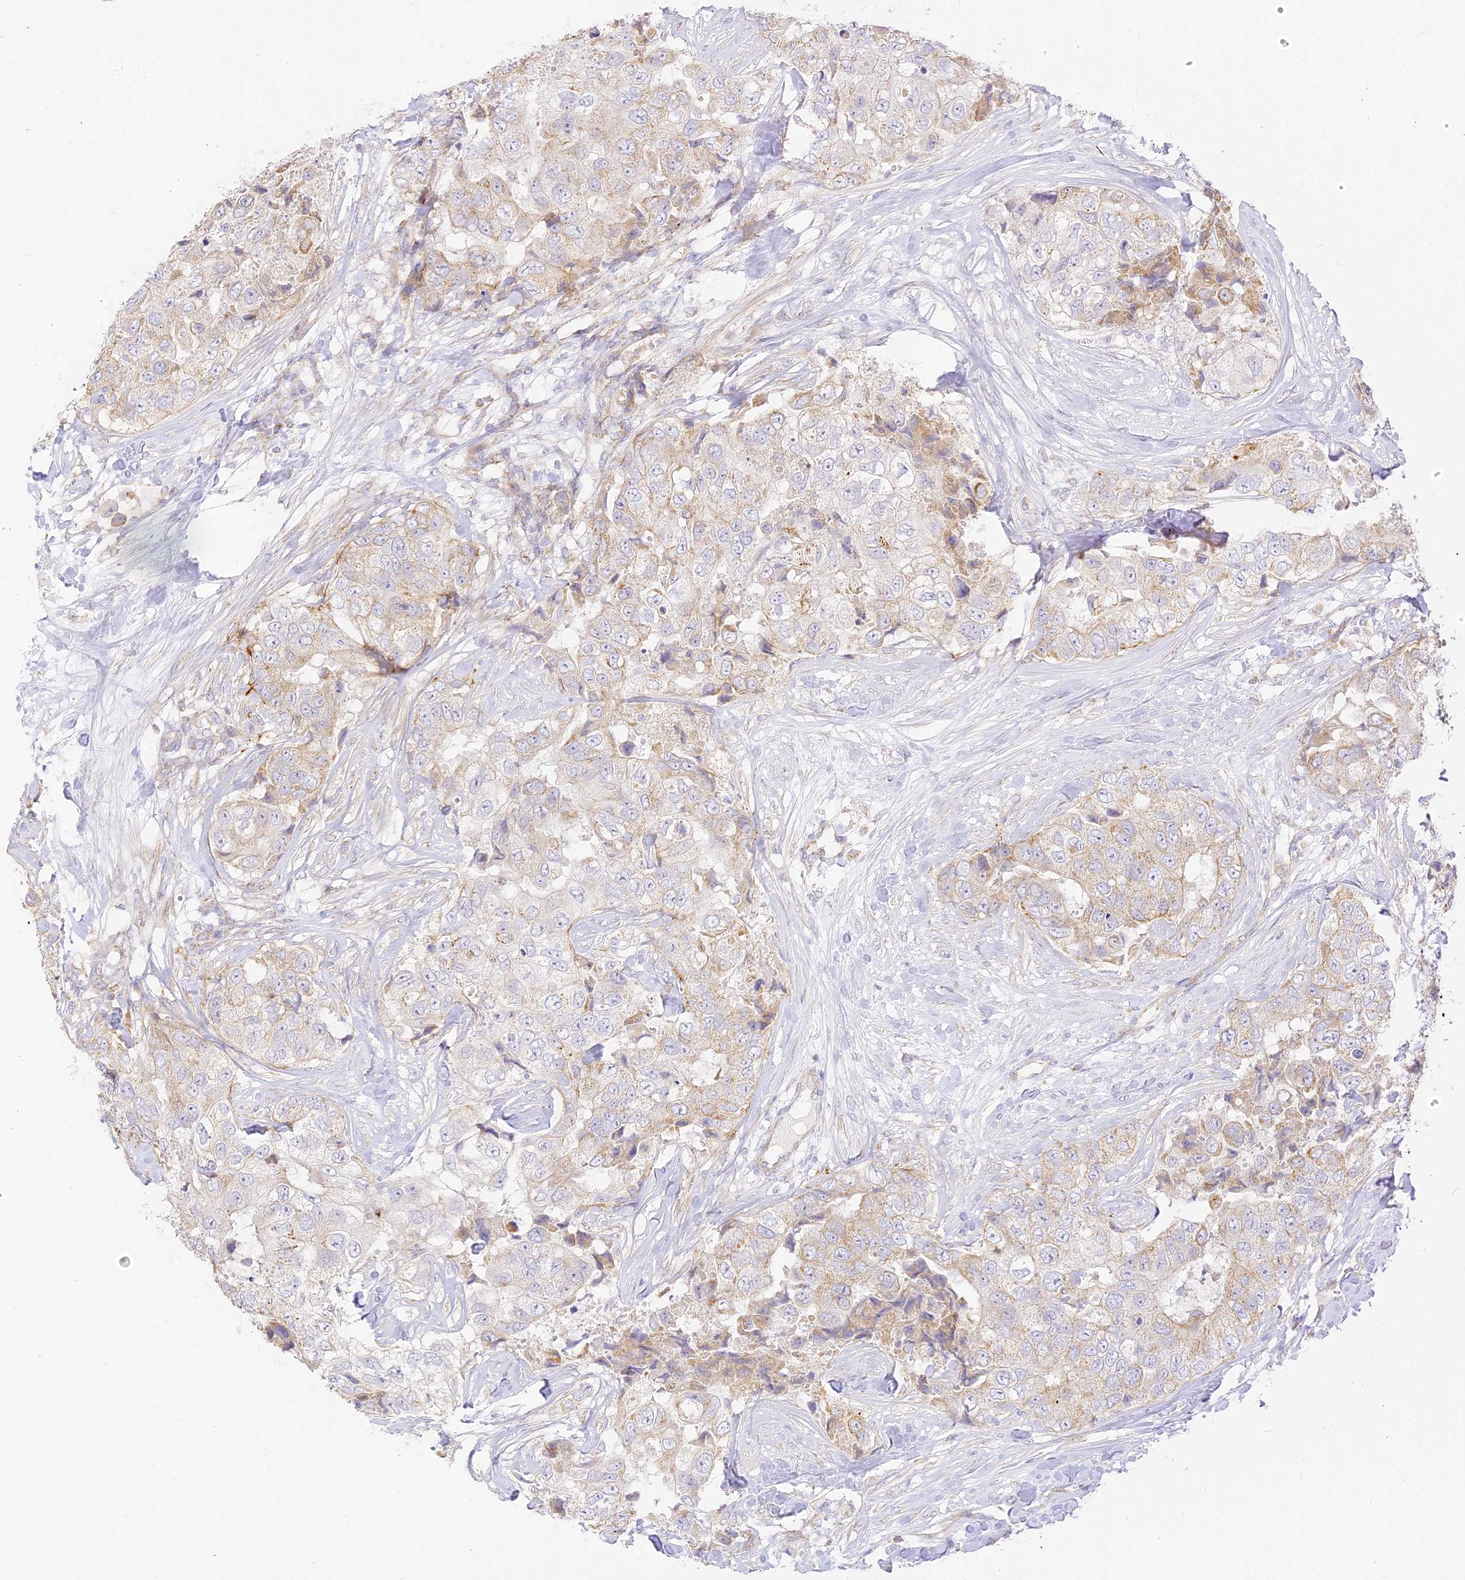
{"staining": {"intensity": "moderate", "quantity": "<25%", "location": "cytoplasmic/membranous"}, "tissue": "breast cancer", "cell_type": "Tumor cells", "image_type": "cancer", "snomed": [{"axis": "morphology", "description": "Duct carcinoma"}, {"axis": "topography", "description": "Breast"}], "caption": "This is an image of immunohistochemistry staining of breast cancer (invasive ductal carcinoma), which shows moderate positivity in the cytoplasmic/membranous of tumor cells.", "gene": "LRRC15", "patient": {"sex": "female", "age": 62}}